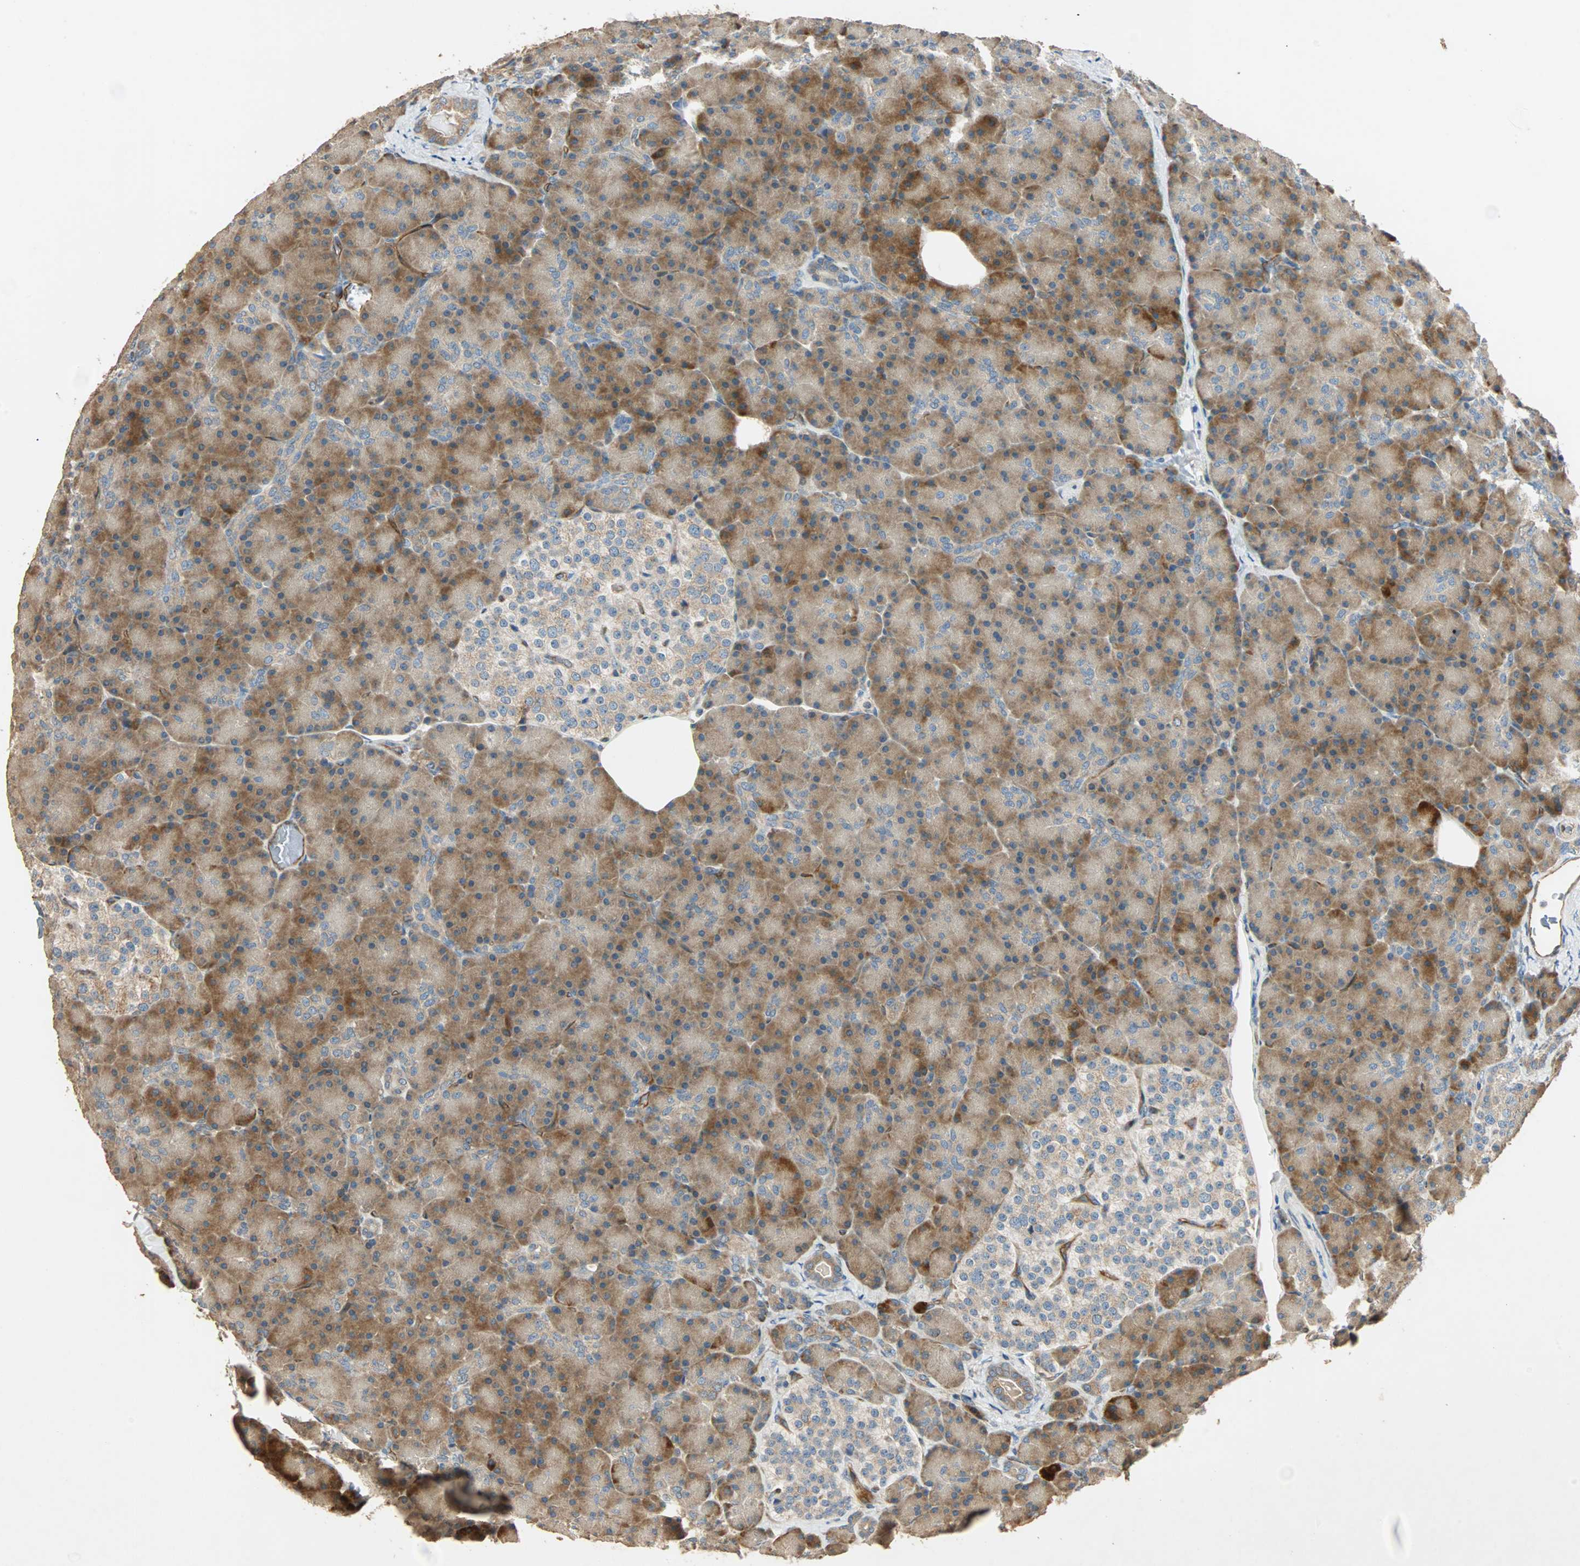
{"staining": {"intensity": "moderate", "quantity": ">75%", "location": "cytoplasmic/membranous"}, "tissue": "pancreas", "cell_type": "Exocrine glandular cells", "image_type": "normal", "snomed": [{"axis": "morphology", "description": "Normal tissue, NOS"}, {"axis": "topography", "description": "Pancreas"}], "caption": "The micrograph displays staining of normal pancreas, revealing moderate cytoplasmic/membranous protein staining (brown color) within exocrine glandular cells.", "gene": "GALK1", "patient": {"sex": "female", "age": 43}}